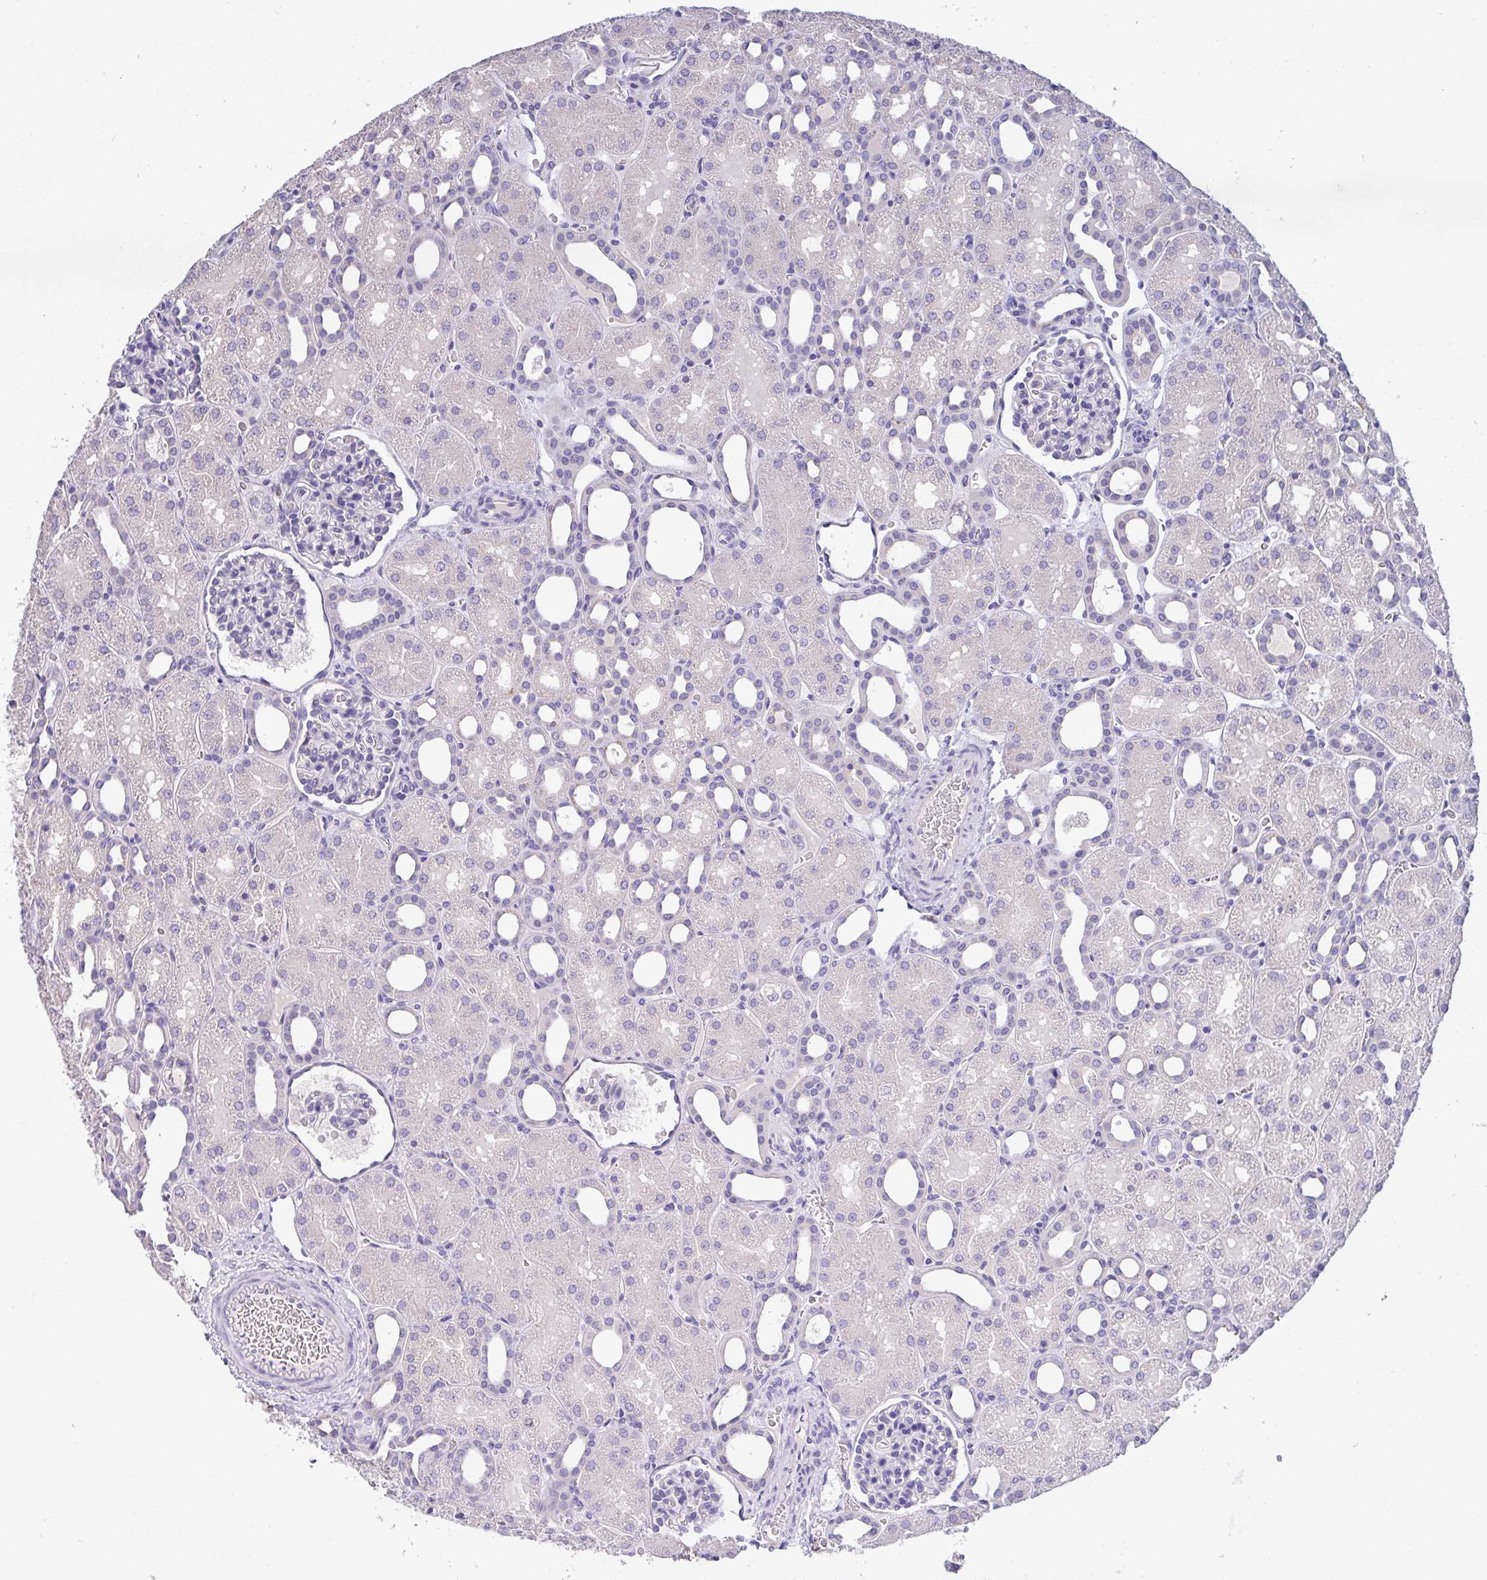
{"staining": {"intensity": "negative", "quantity": "none", "location": "none"}, "tissue": "kidney", "cell_type": "Cells in glomeruli", "image_type": "normal", "snomed": [{"axis": "morphology", "description": "Normal tissue, NOS"}, {"axis": "topography", "description": "Kidney"}], "caption": "IHC of benign human kidney demonstrates no positivity in cells in glomeruli.", "gene": "CA10", "patient": {"sex": "male", "age": 2}}